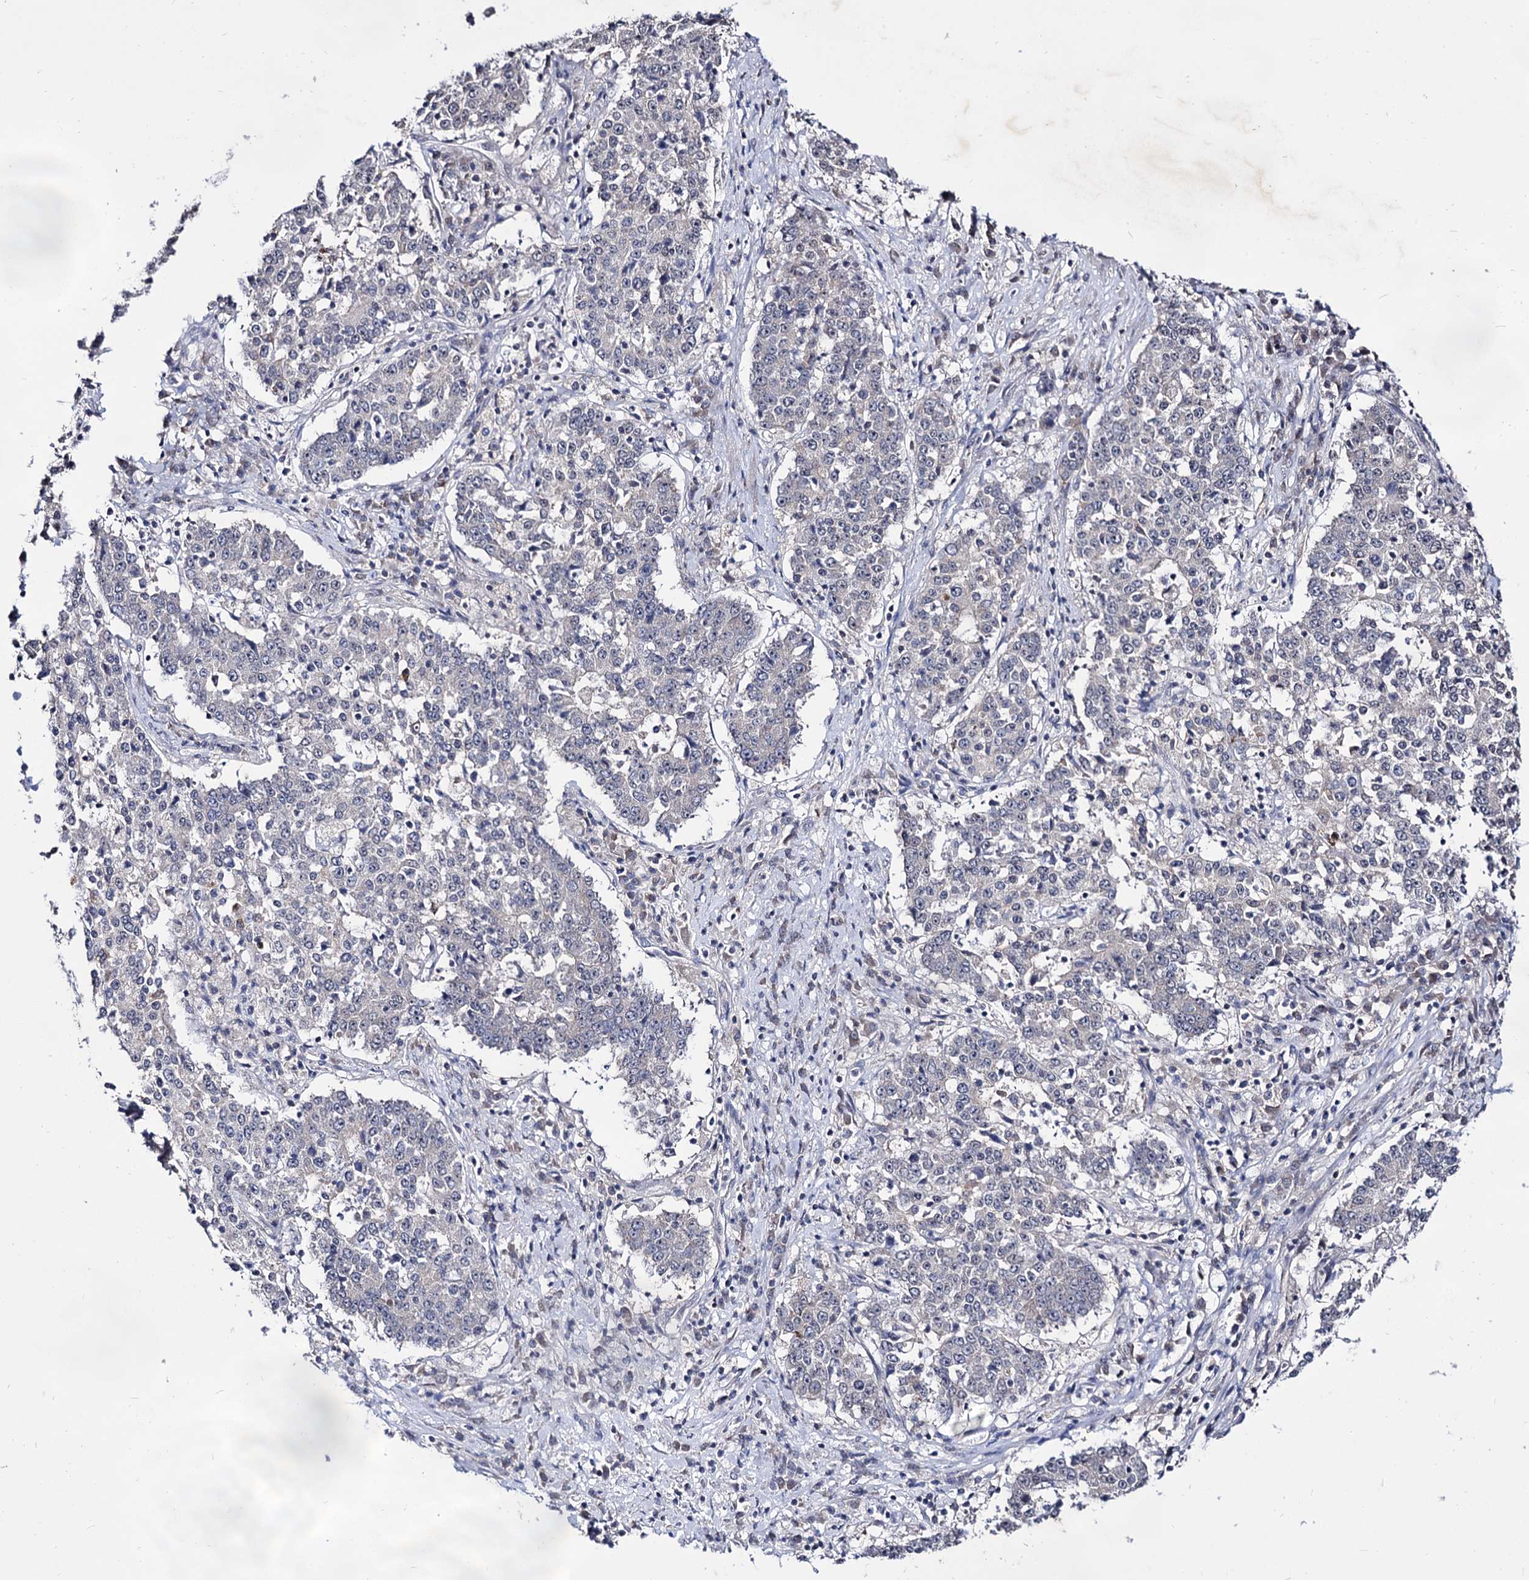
{"staining": {"intensity": "negative", "quantity": "none", "location": "none"}, "tissue": "stomach cancer", "cell_type": "Tumor cells", "image_type": "cancer", "snomed": [{"axis": "morphology", "description": "Adenocarcinoma, NOS"}, {"axis": "topography", "description": "Stomach"}], "caption": "High magnification brightfield microscopy of stomach adenocarcinoma stained with DAB (3,3'-diaminobenzidine) (brown) and counterstained with hematoxylin (blue): tumor cells show no significant positivity. (Stains: DAB immunohistochemistry with hematoxylin counter stain, Microscopy: brightfield microscopy at high magnification).", "gene": "ARFIP2", "patient": {"sex": "male", "age": 59}}